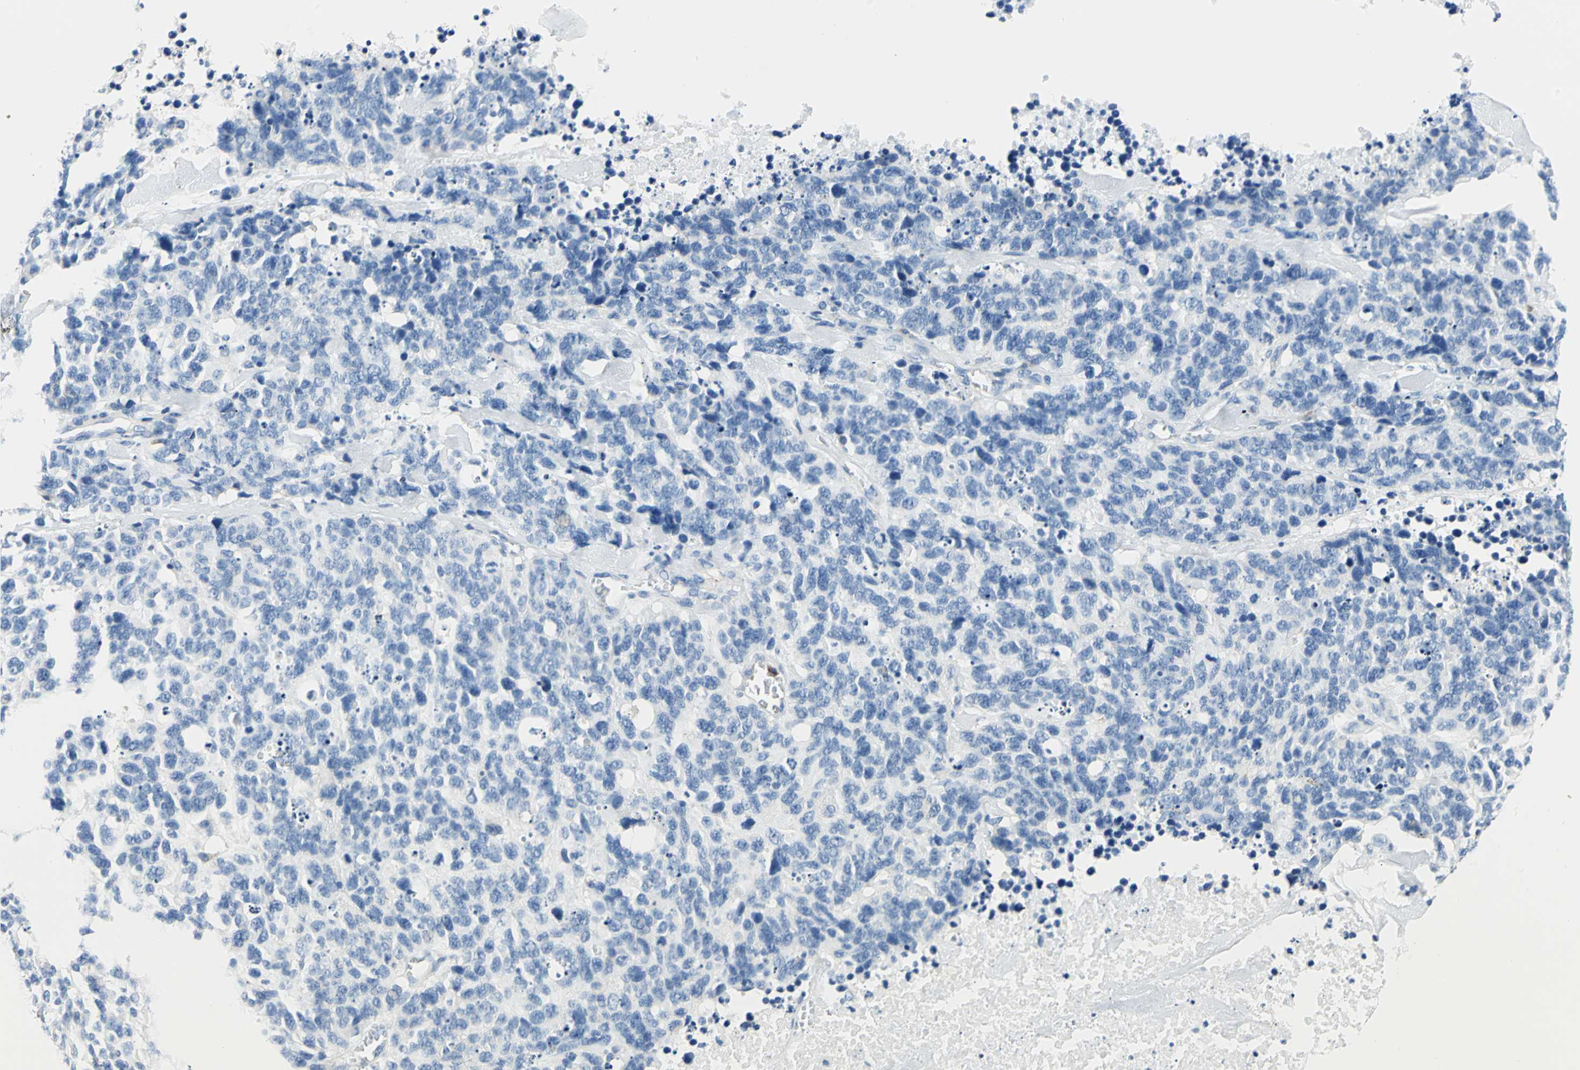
{"staining": {"intensity": "negative", "quantity": "none", "location": "none"}, "tissue": "lung cancer", "cell_type": "Tumor cells", "image_type": "cancer", "snomed": [{"axis": "morphology", "description": "Neoplasm, malignant, NOS"}, {"axis": "topography", "description": "Lung"}], "caption": "DAB (3,3'-diaminobenzidine) immunohistochemical staining of neoplasm (malignant) (lung) shows no significant positivity in tumor cells.", "gene": "SEPTIN6", "patient": {"sex": "female", "age": 58}}